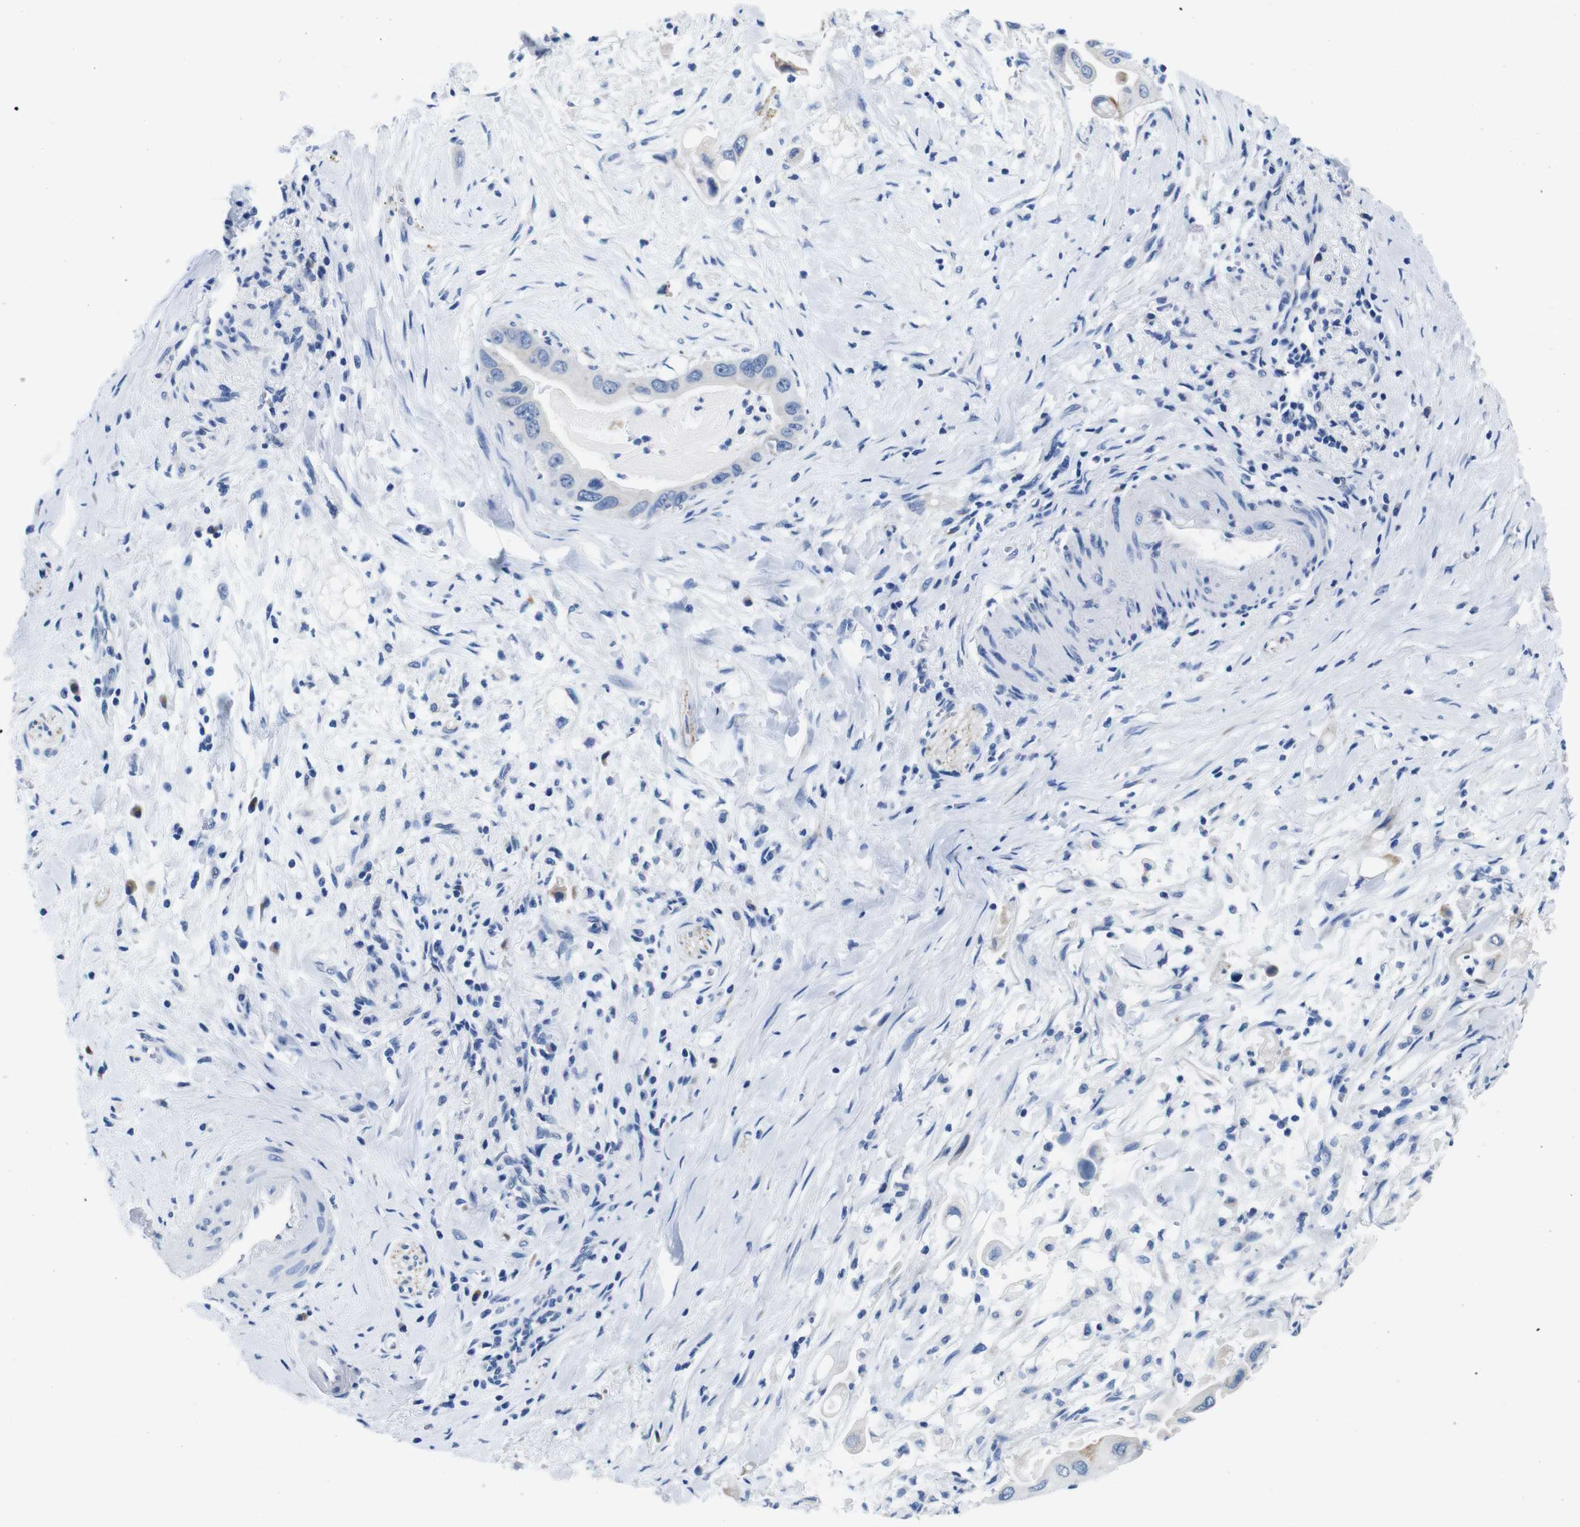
{"staining": {"intensity": "negative", "quantity": "none", "location": "none"}, "tissue": "pancreatic cancer", "cell_type": "Tumor cells", "image_type": "cancer", "snomed": [{"axis": "morphology", "description": "Adenocarcinoma, NOS"}, {"axis": "topography", "description": "Pancreas"}], "caption": "An image of human pancreatic adenocarcinoma is negative for staining in tumor cells.", "gene": "SNX19", "patient": {"sex": "male", "age": 55}}